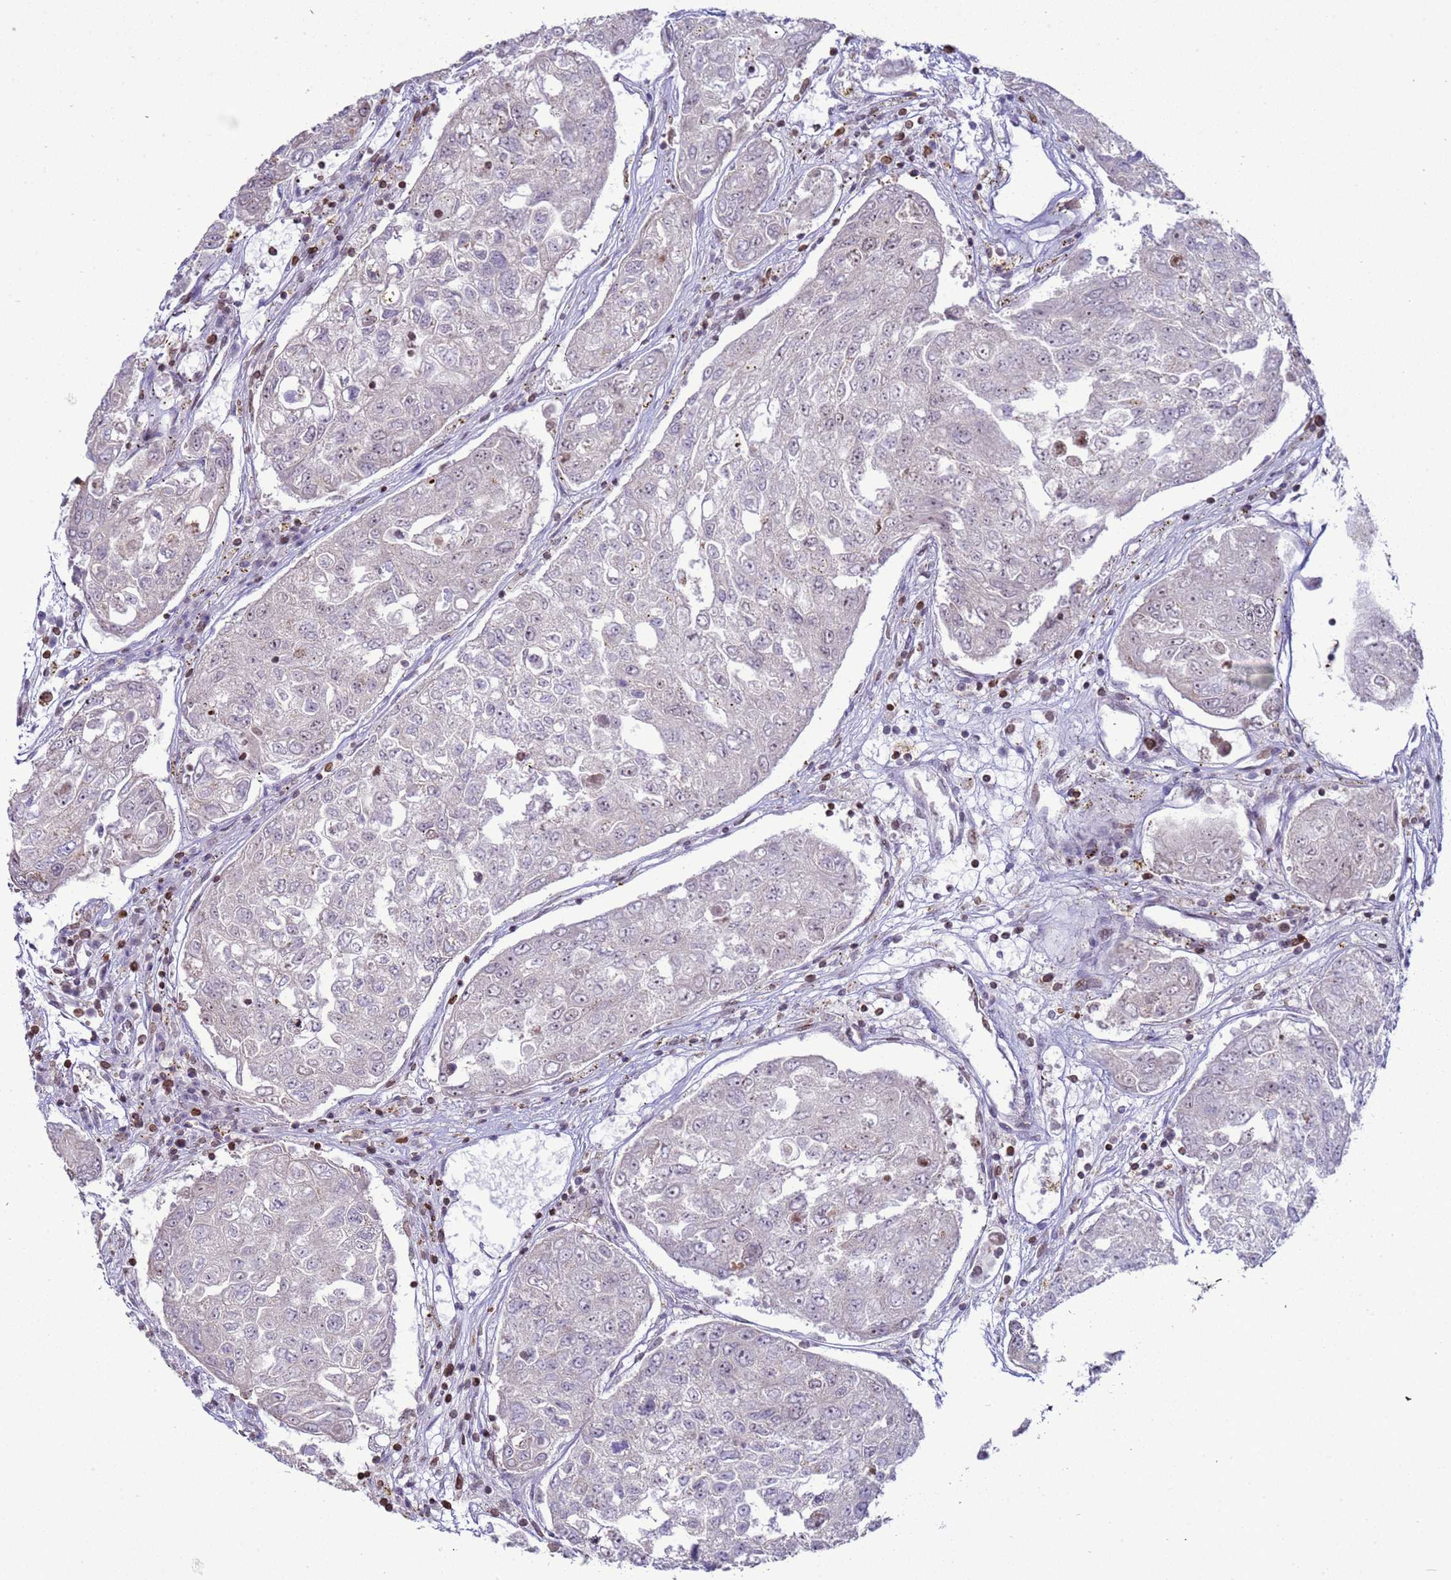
{"staining": {"intensity": "moderate", "quantity": "<25%", "location": "cytoplasmic/membranous,nuclear"}, "tissue": "urothelial cancer", "cell_type": "Tumor cells", "image_type": "cancer", "snomed": [{"axis": "morphology", "description": "Urothelial carcinoma, High grade"}, {"axis": "topography", "description": "Lymph node"}, {"axis": "topography", "description": "Urinary bladder"}], "caption": "Immunohistochemical staining of human urothelial cancer reveals moderate cytoplasmic/membranous and nuclear protein staining in approximately <25% of tumor cells.", "gene": "DHX37", "patient": {"sex": "male", "age": 51}}